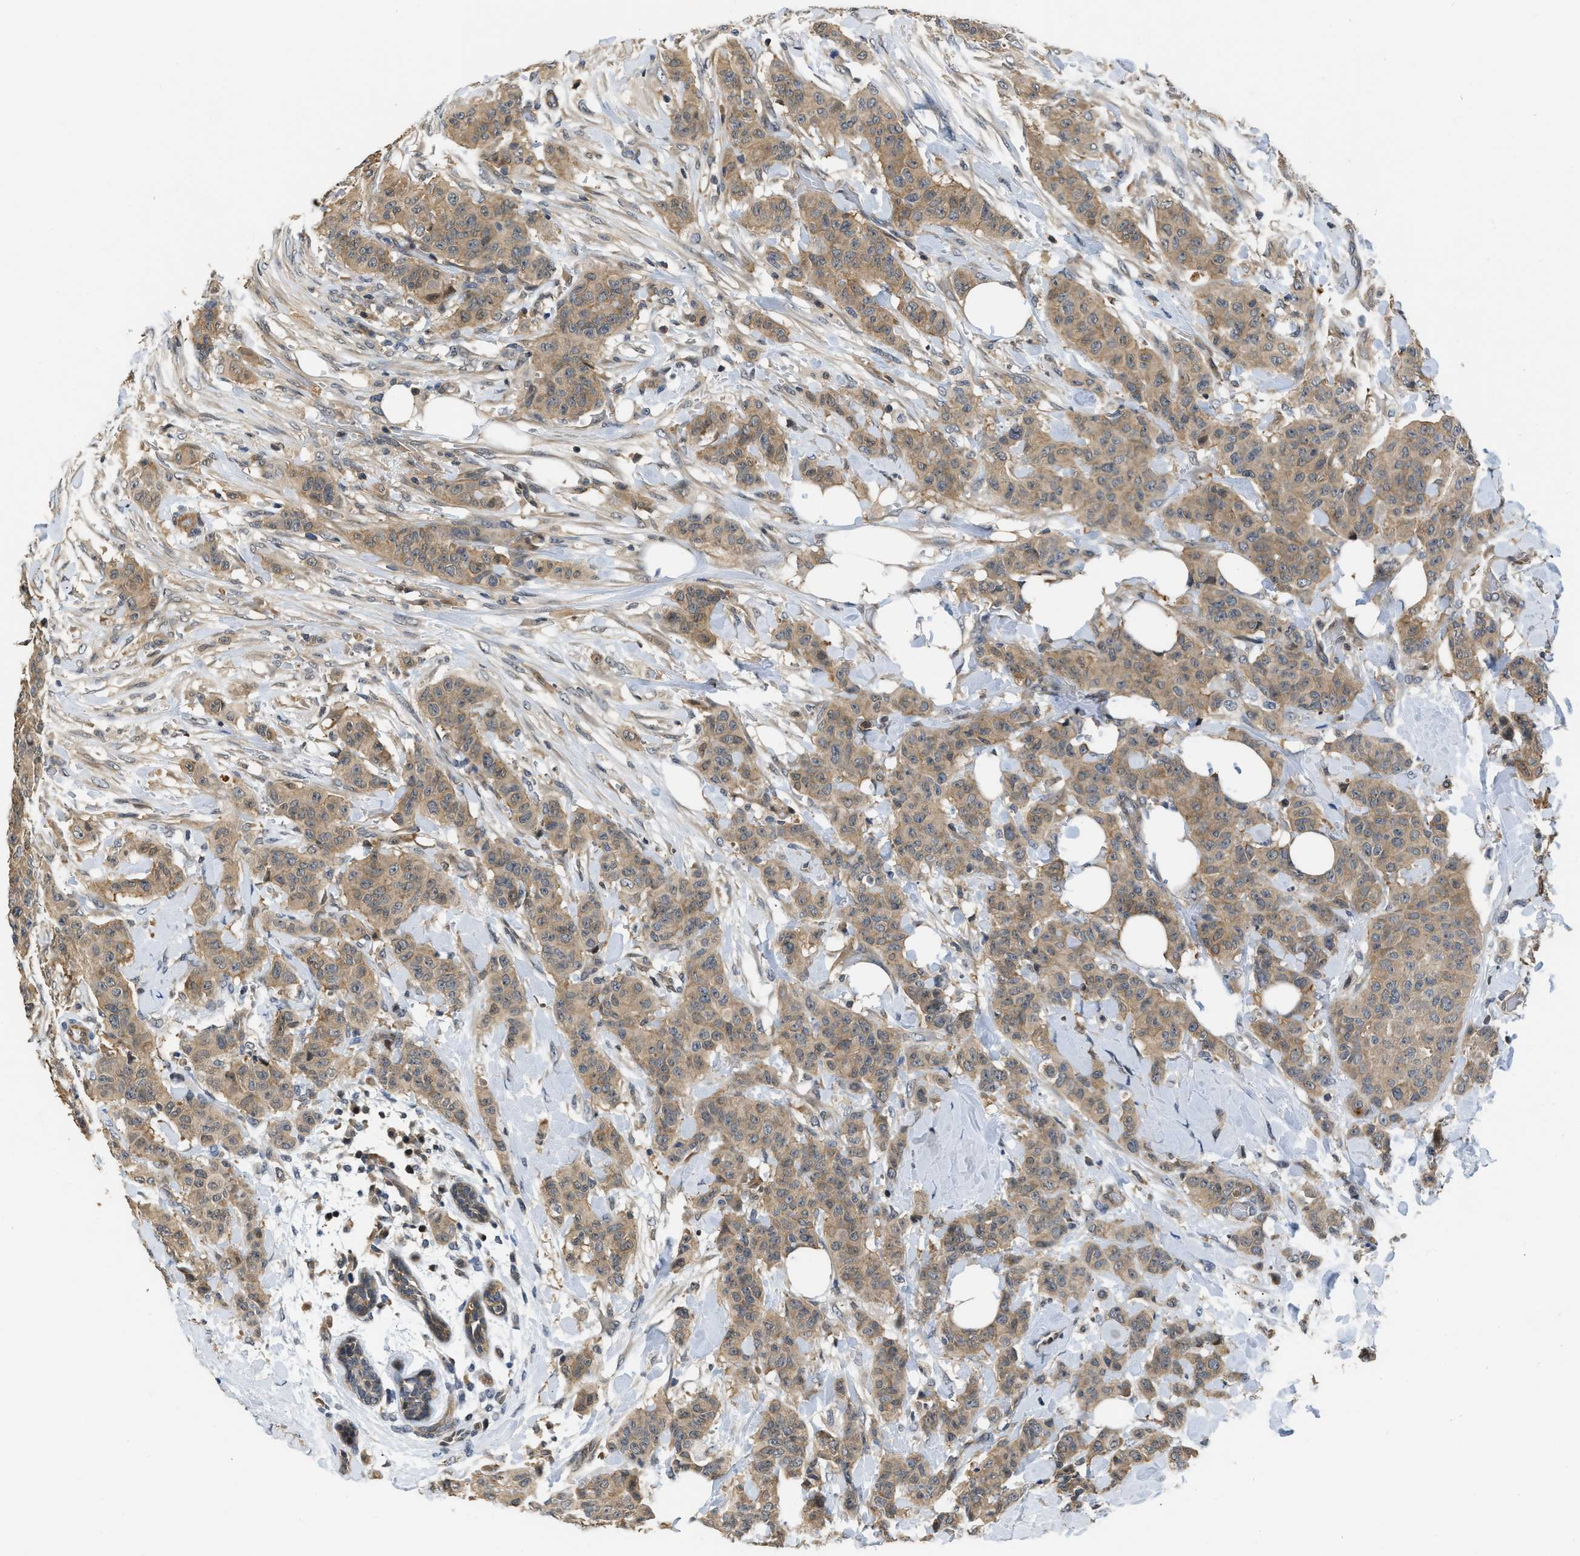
{"staining": {"intensity": "weak", "quantity": ">75%", "location": "cytoplasmic/membranous"}, "tissue": "breast cancer", "cell_type": "Tumor cells", "image_type": "cancer", "snomed": [{"axis": "morphology", "description": "Normal tissue, NOS"}, {"axis": "morphology", "description": "Duct carcinoma"}, {"axis": "topography", "description": "Breast"}], "caption": "Immunohistochemical staining of human breast cancer (intraductal carcinoma) displays low levels of weak cytoplasmic/membranous positivity in approximately >75% of tumor cells. (Brightfield microscopy of DAB IHC at high magnification).", "gene": "TES", "patient": {"sex": "female", "age": 40}}